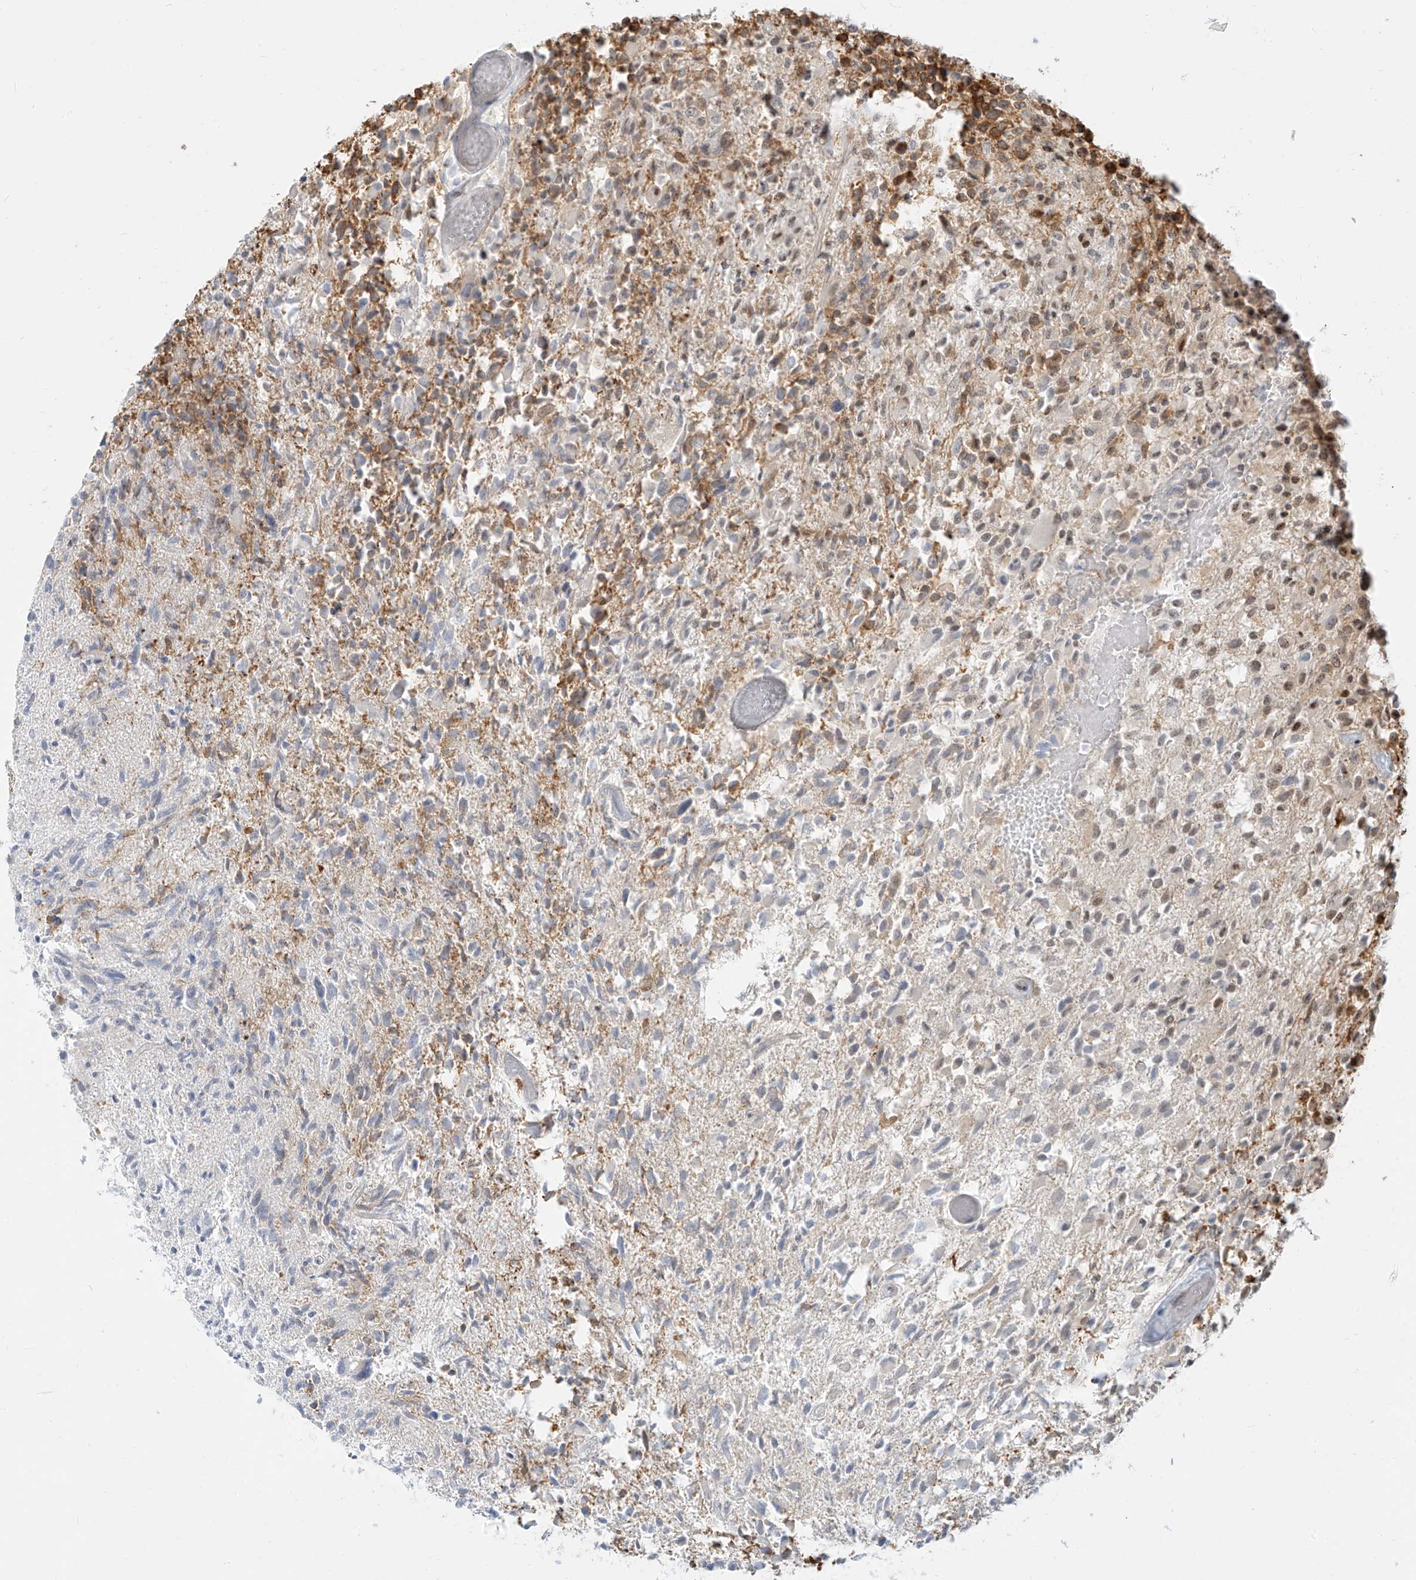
{"staining": {"intensity": "moderate", "quantity": "<25%", "location": "cytoplasmic/membranous"}, "tissue": "glioma", "cell_type": "Tumor cells", "image_type": "cancer", "snomed": [{"axis": "morphology", "description": "Glioma, malignant, High grade"}, {"axis": "morphology", "description": "Glioblastoma, NOS"}, {"axis": "topography", "description": "Brain"}], "caption": "About <25% of tumor cells in human glioma exhibit moderate cytoplasmic/membranous protein staining as visualized by brown immunohistochemical staining.", "gene": "NHSL1", "patient": {"sex": "male", "age": 60}}